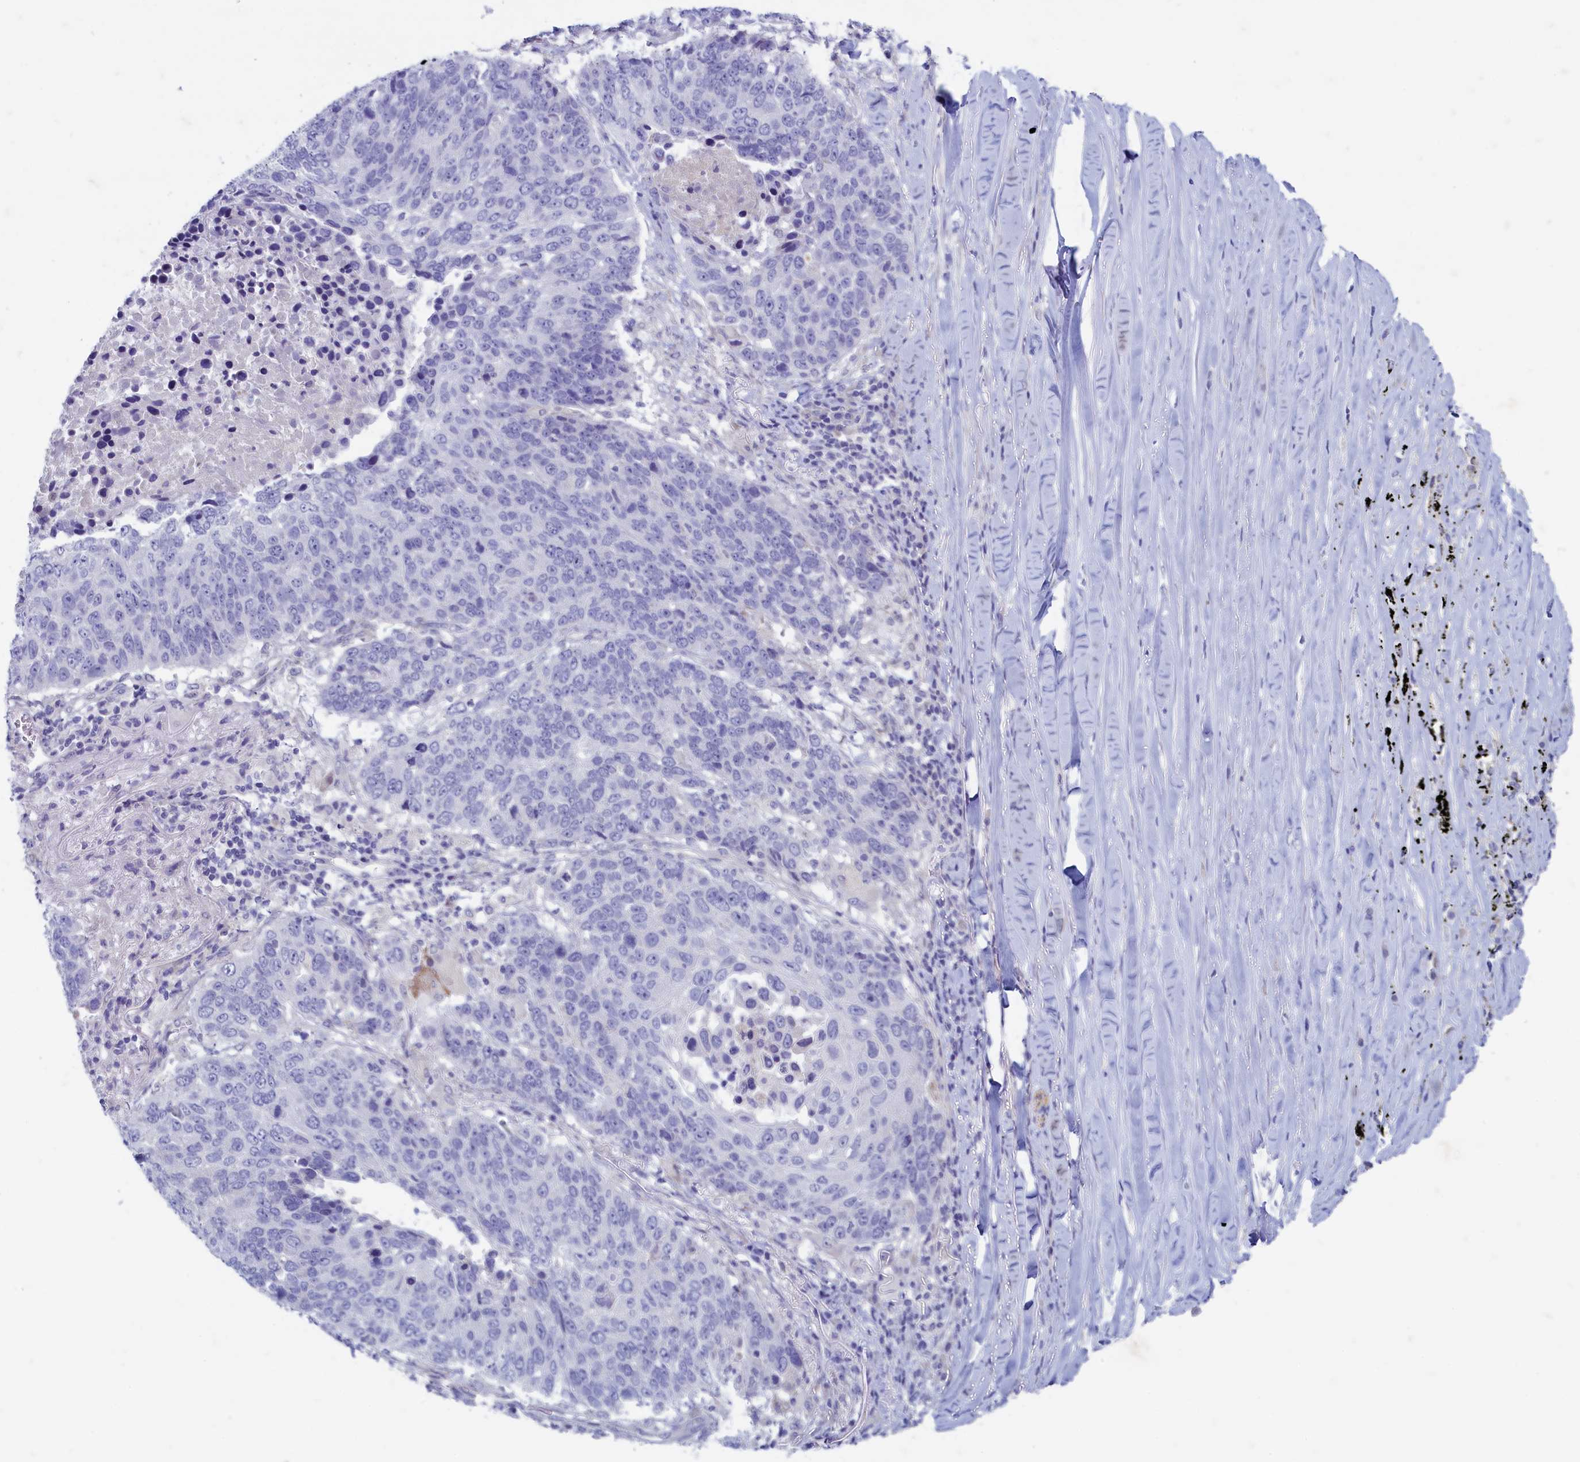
{"staining": {"intensity": "negative", "quantity": "none", "location": "none"}, "tissue": "lung cancer", "cell_type": "Tumor cells", "image_type": "cancer", "snomed": [{"axis": "morphology", "description": "Normal tissue, NOS"}, {"axis": "morphology", "description": "Squamous cell carcinoma, NOS"}, {"axis": "topography", "description": "Lymph node"}, {"axis": "topography", "description": "Lung"}], "caption": "High magnification brightfield microscopy of lung squamous cell carcinoma stained with DAB (brown) and counterstained with hematoxylin (blue): tumor cells show no significant staining. (DAB (3,3'-diaminobenzidine) IHC with hematoxylin counter stain).", "gene": "MAP1LC3A", "patient": {"sex": "male", "age": 66}}